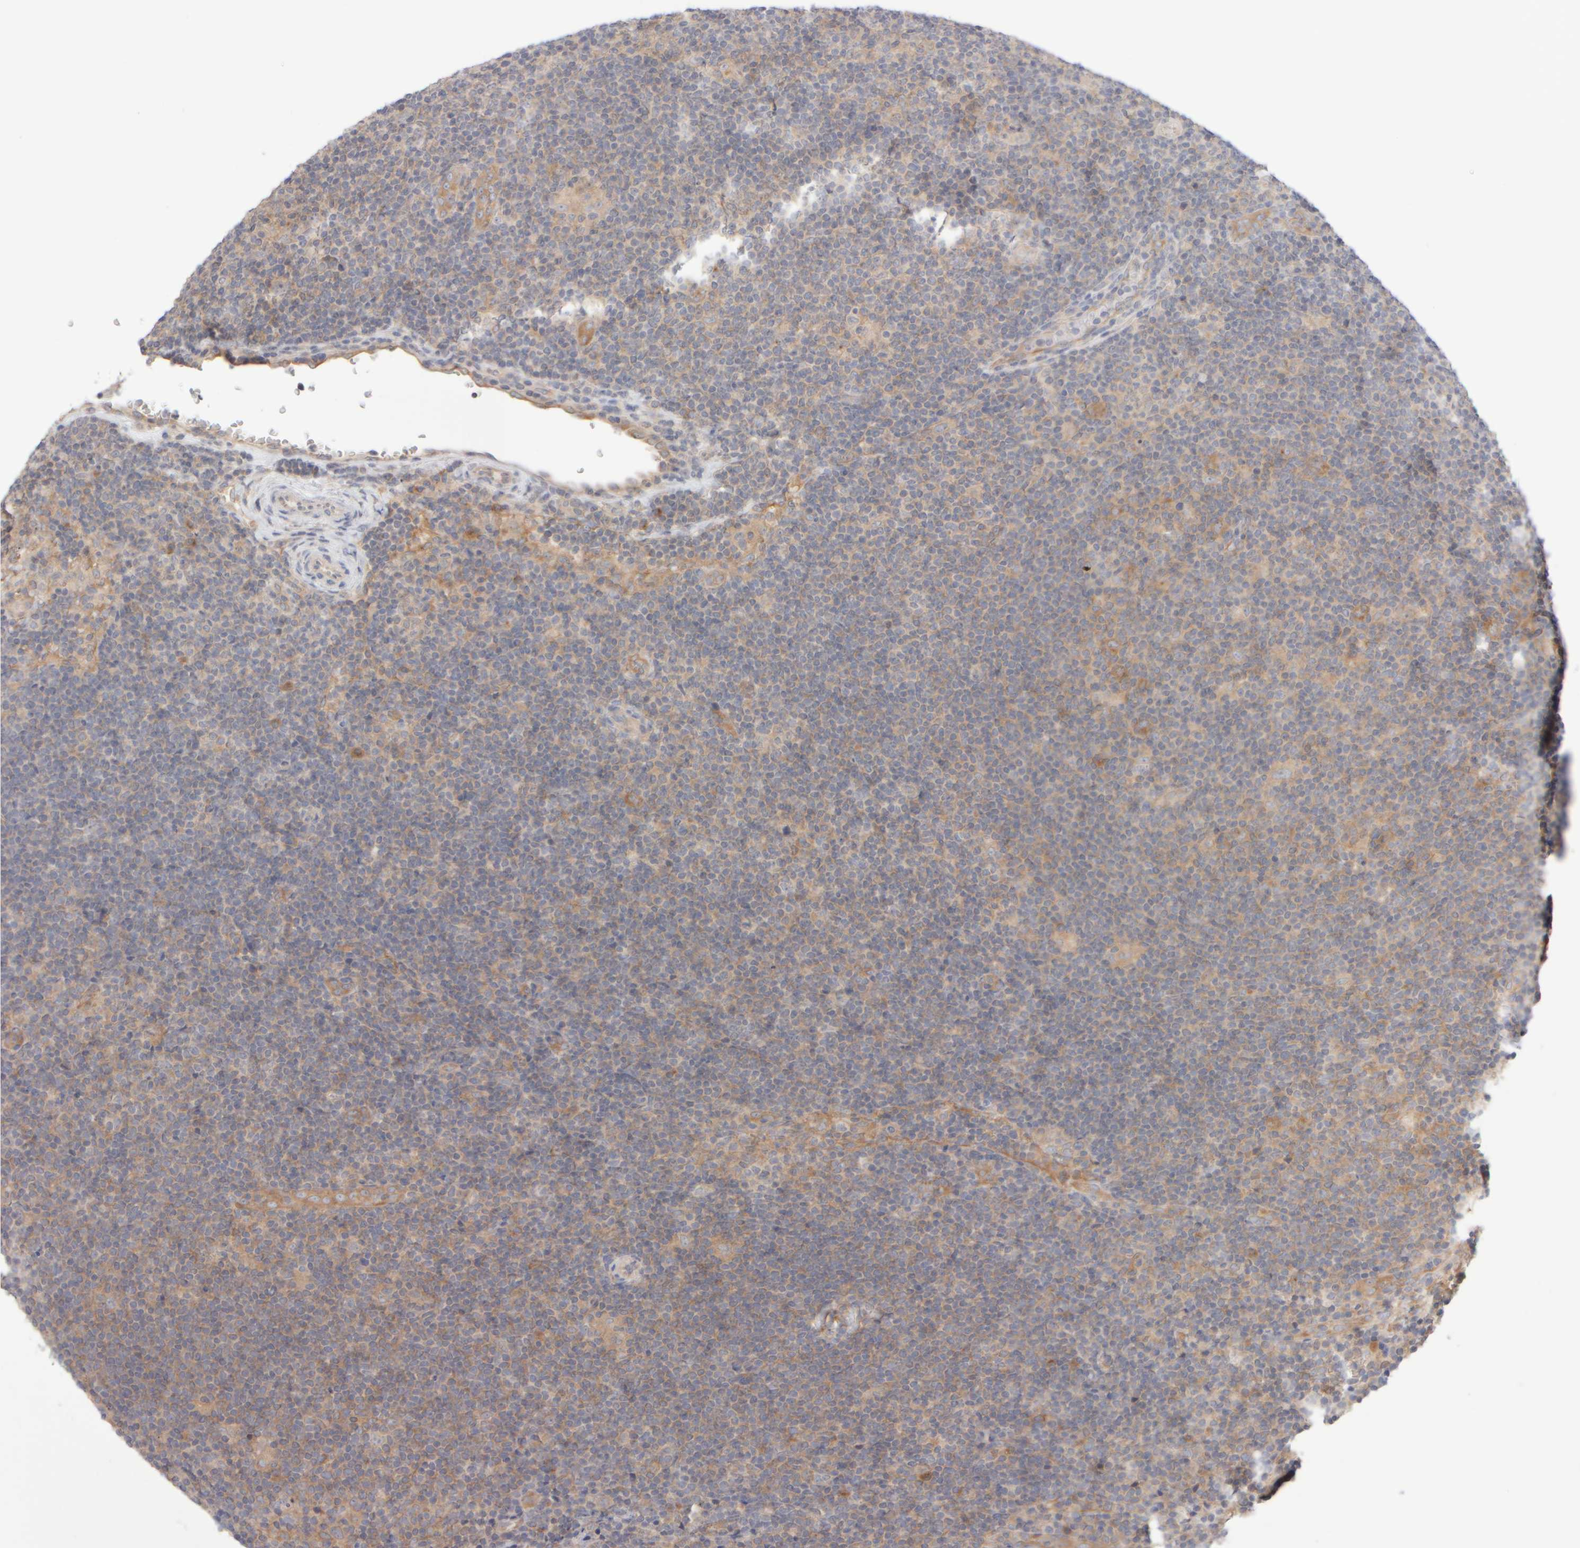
{"staining": {"intensity": "negative", "quantity": "none", "location": "none"}, "tissue": "lymphoma", "cell_type": "Tumor cells", "image_type": "cancer", "snomed": [{"axis": "morphology", "description": "Hodgkin's disease, NOS"}, {"axis": "topography", "description": "Lymph node"}], "caption": "High power microscopy image of an IHC photomicrograph of Hodgkin's disease, revealing no significant expression in tumor cells. Nuclei are stained in blue.", "gene": "GOPC", "patient": {"sex": "female", "age": 57}}